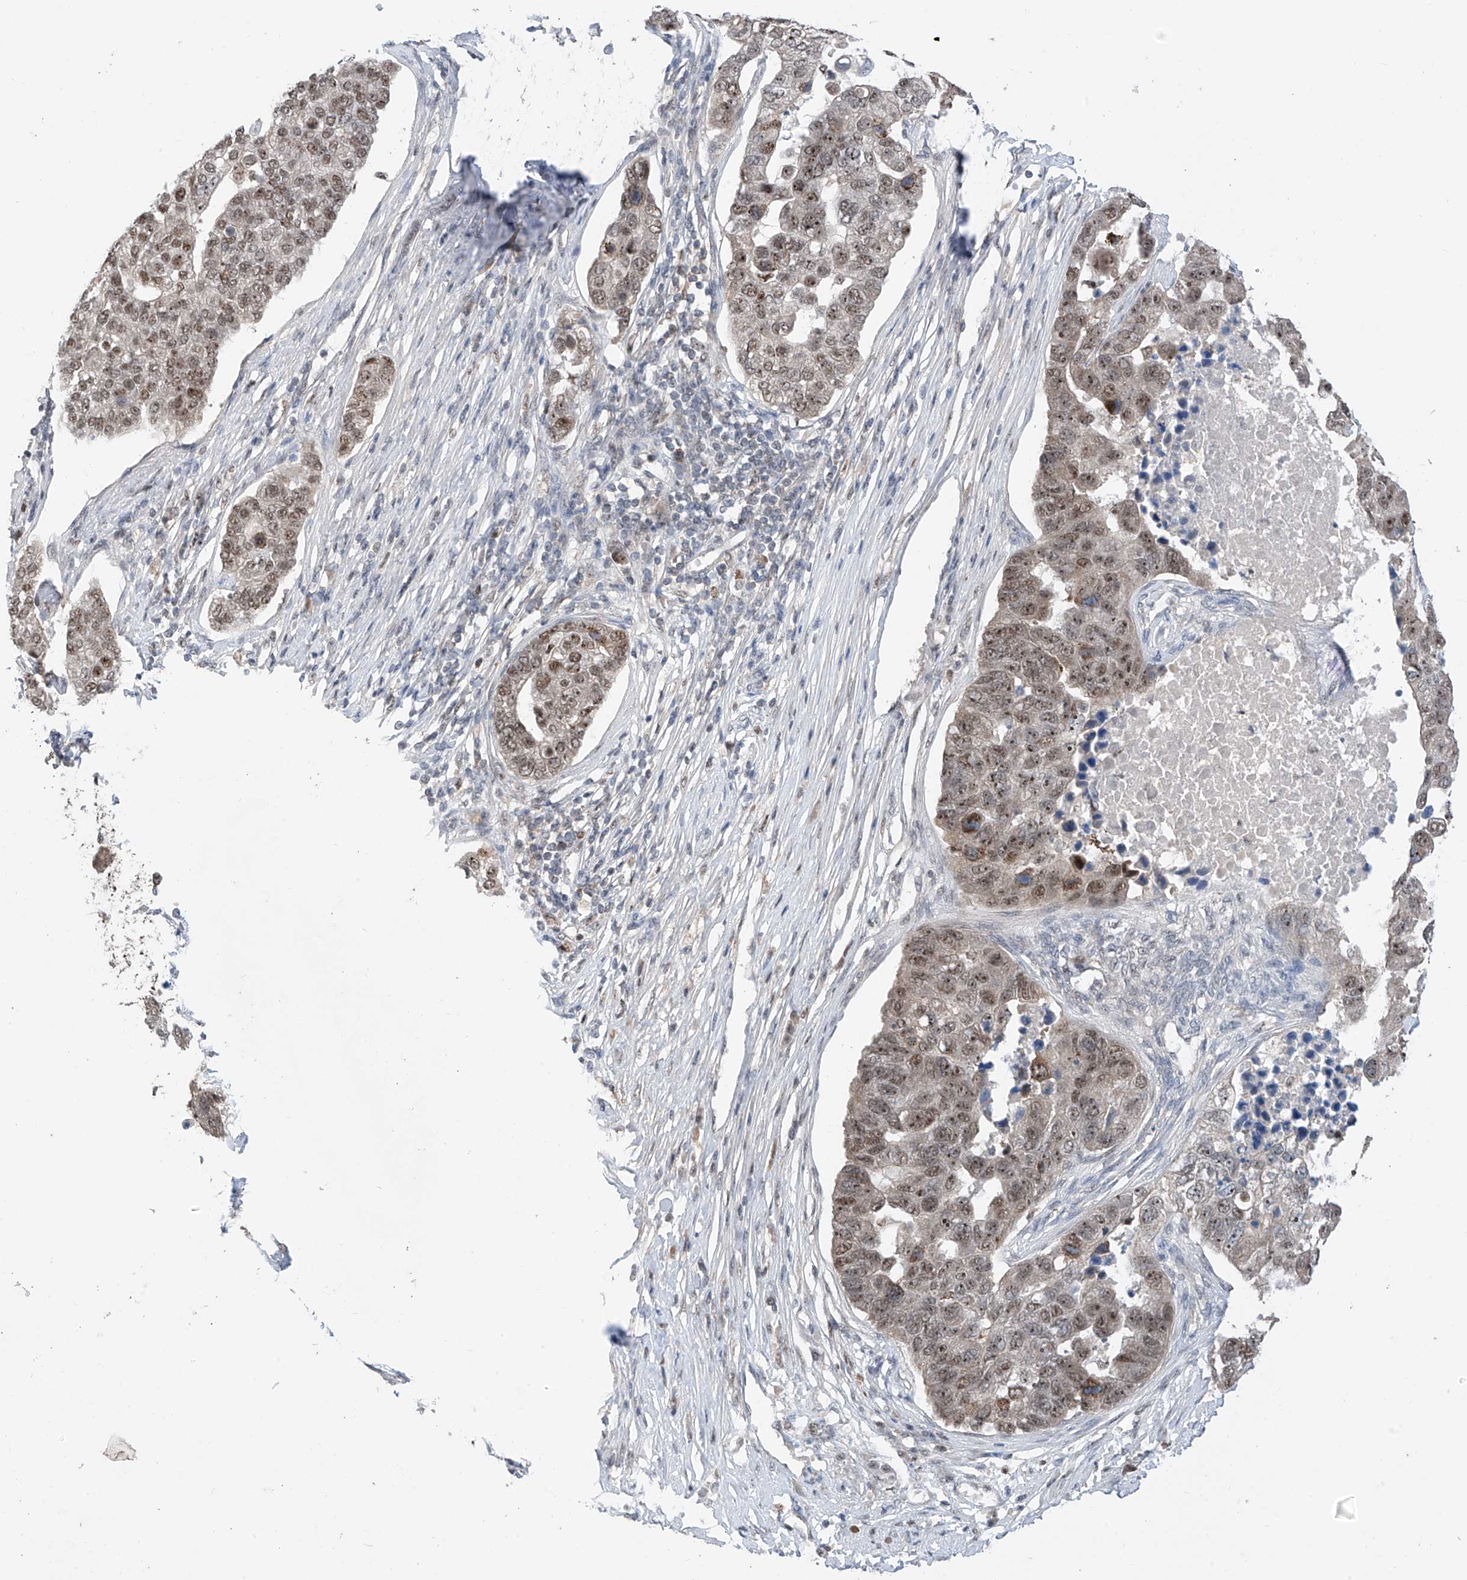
{"staining": {"intensity": "moderate", "quantity": ">75%", "location": "nuclear"}, "tissue": "pancreatic cancer", "cell_type": "Tumor cells", "image_type": "cancer", "snomed": [{"axis": "morphology", "description": "Adenocarcinoma, NOS"}, {"axis": "topography", "description": "Pancreas"}], "caption": "Immunohistochemical staining of pancreatic adenocarcinoma displays medium levels of moderate nuclear positivity in approximately >75% of tumor cells.", "gene": "RPAIN", "patient": {"sex": "female", "age": 61}}